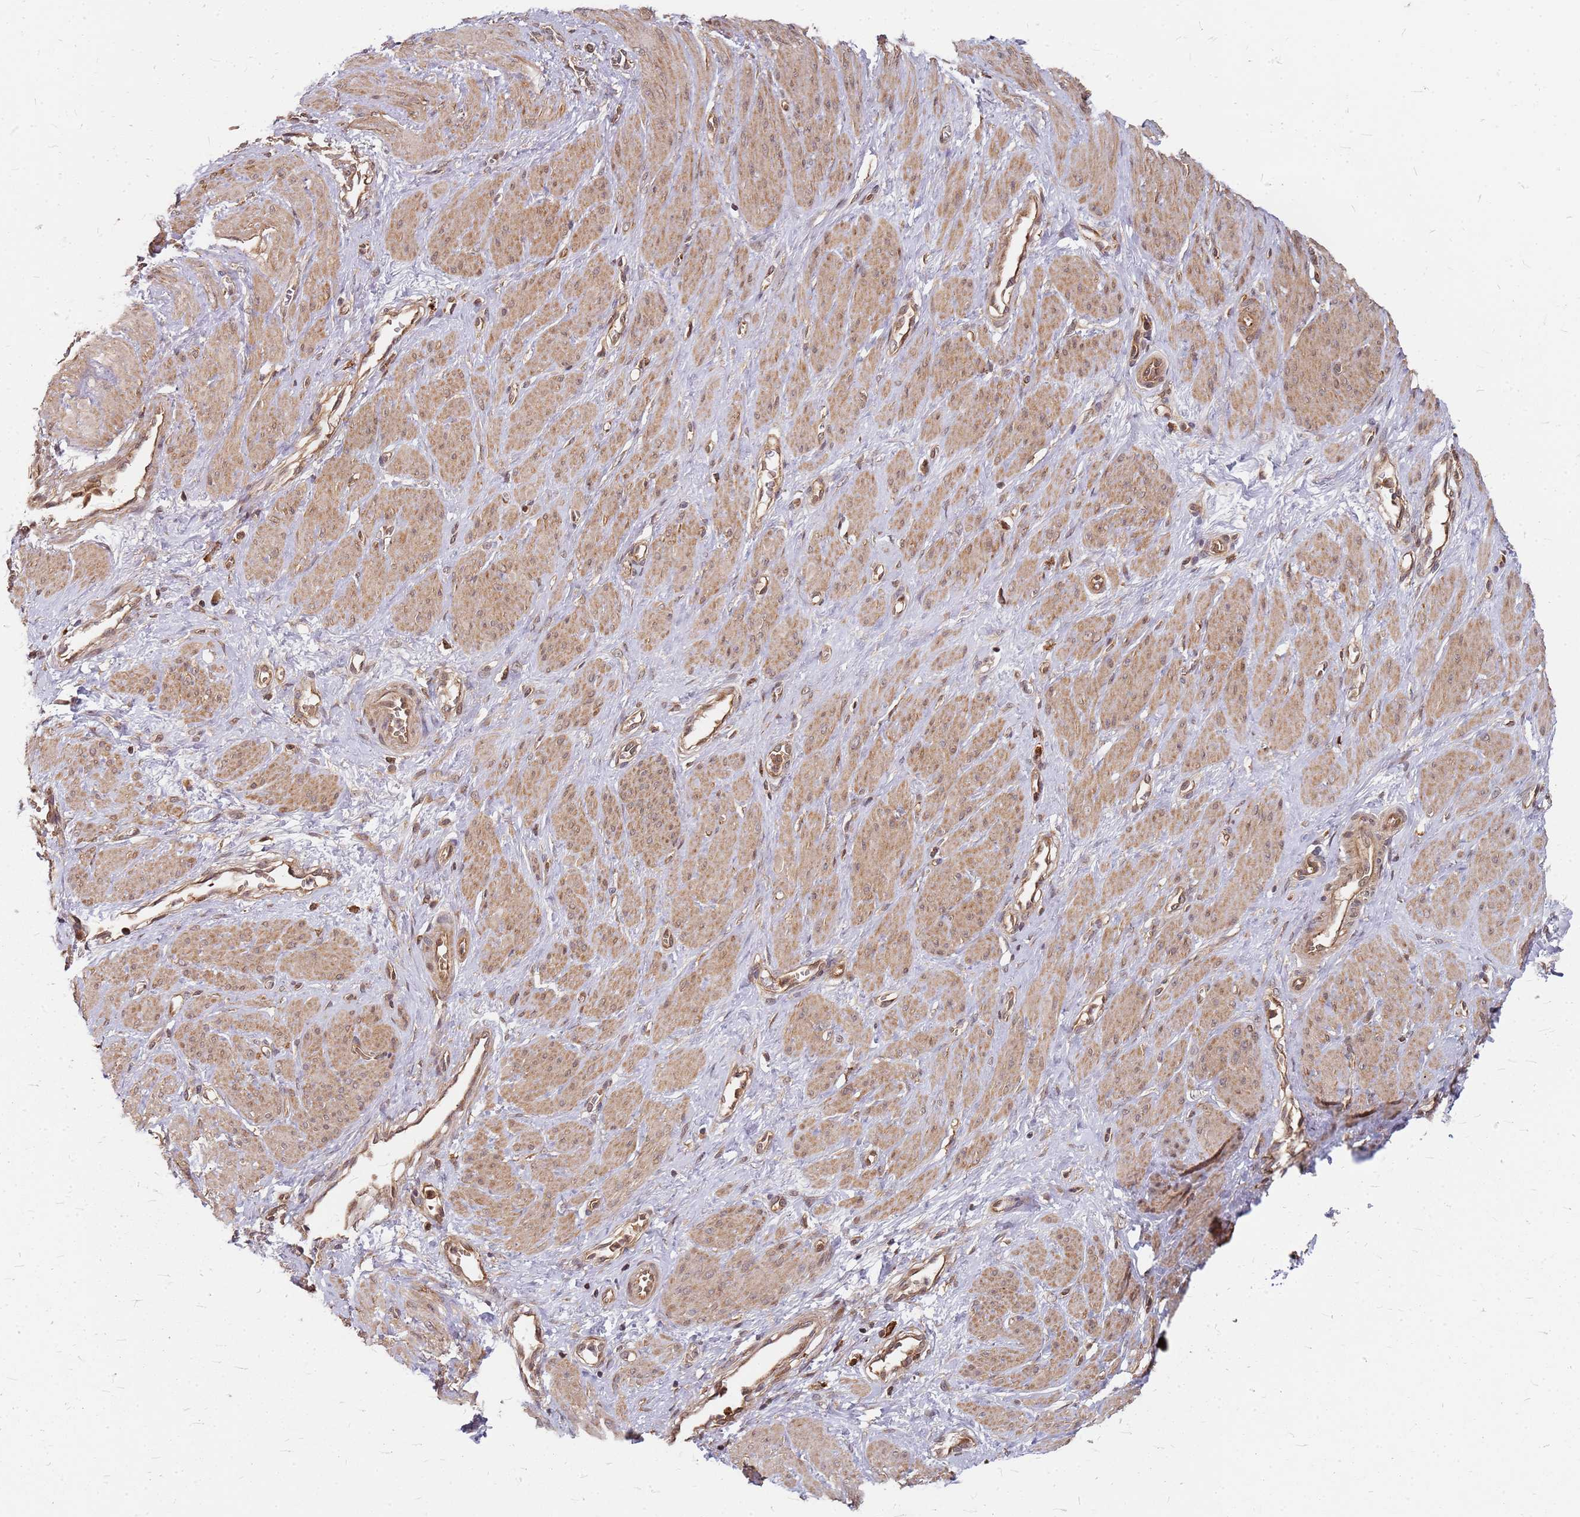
{"staining": {"intensity": "moderate", "quantity": "25%-75%", "location": "cytoplasmic/membranous"}, "tissue": "smooth muscle", "cell_type": "Smooth muscle cells", "image_type": "normal", "snomed": [{"axis": "morphology", "description": "Normal tissue, NOS"}, {"axis": "topography", "description": "Smooth muscle"}, {"axis": "topography", "description": "Uterus"}], "caption": "Smooth muscle stained with immunohistochemistry (IHC) shows moderate cytoplasmic/membranous staining in about 25%-75% of smooth muscle cells. Nuclei are stained in blue.", "gene": "TRABD", "patient": {"sex": "female", "age": 39}}